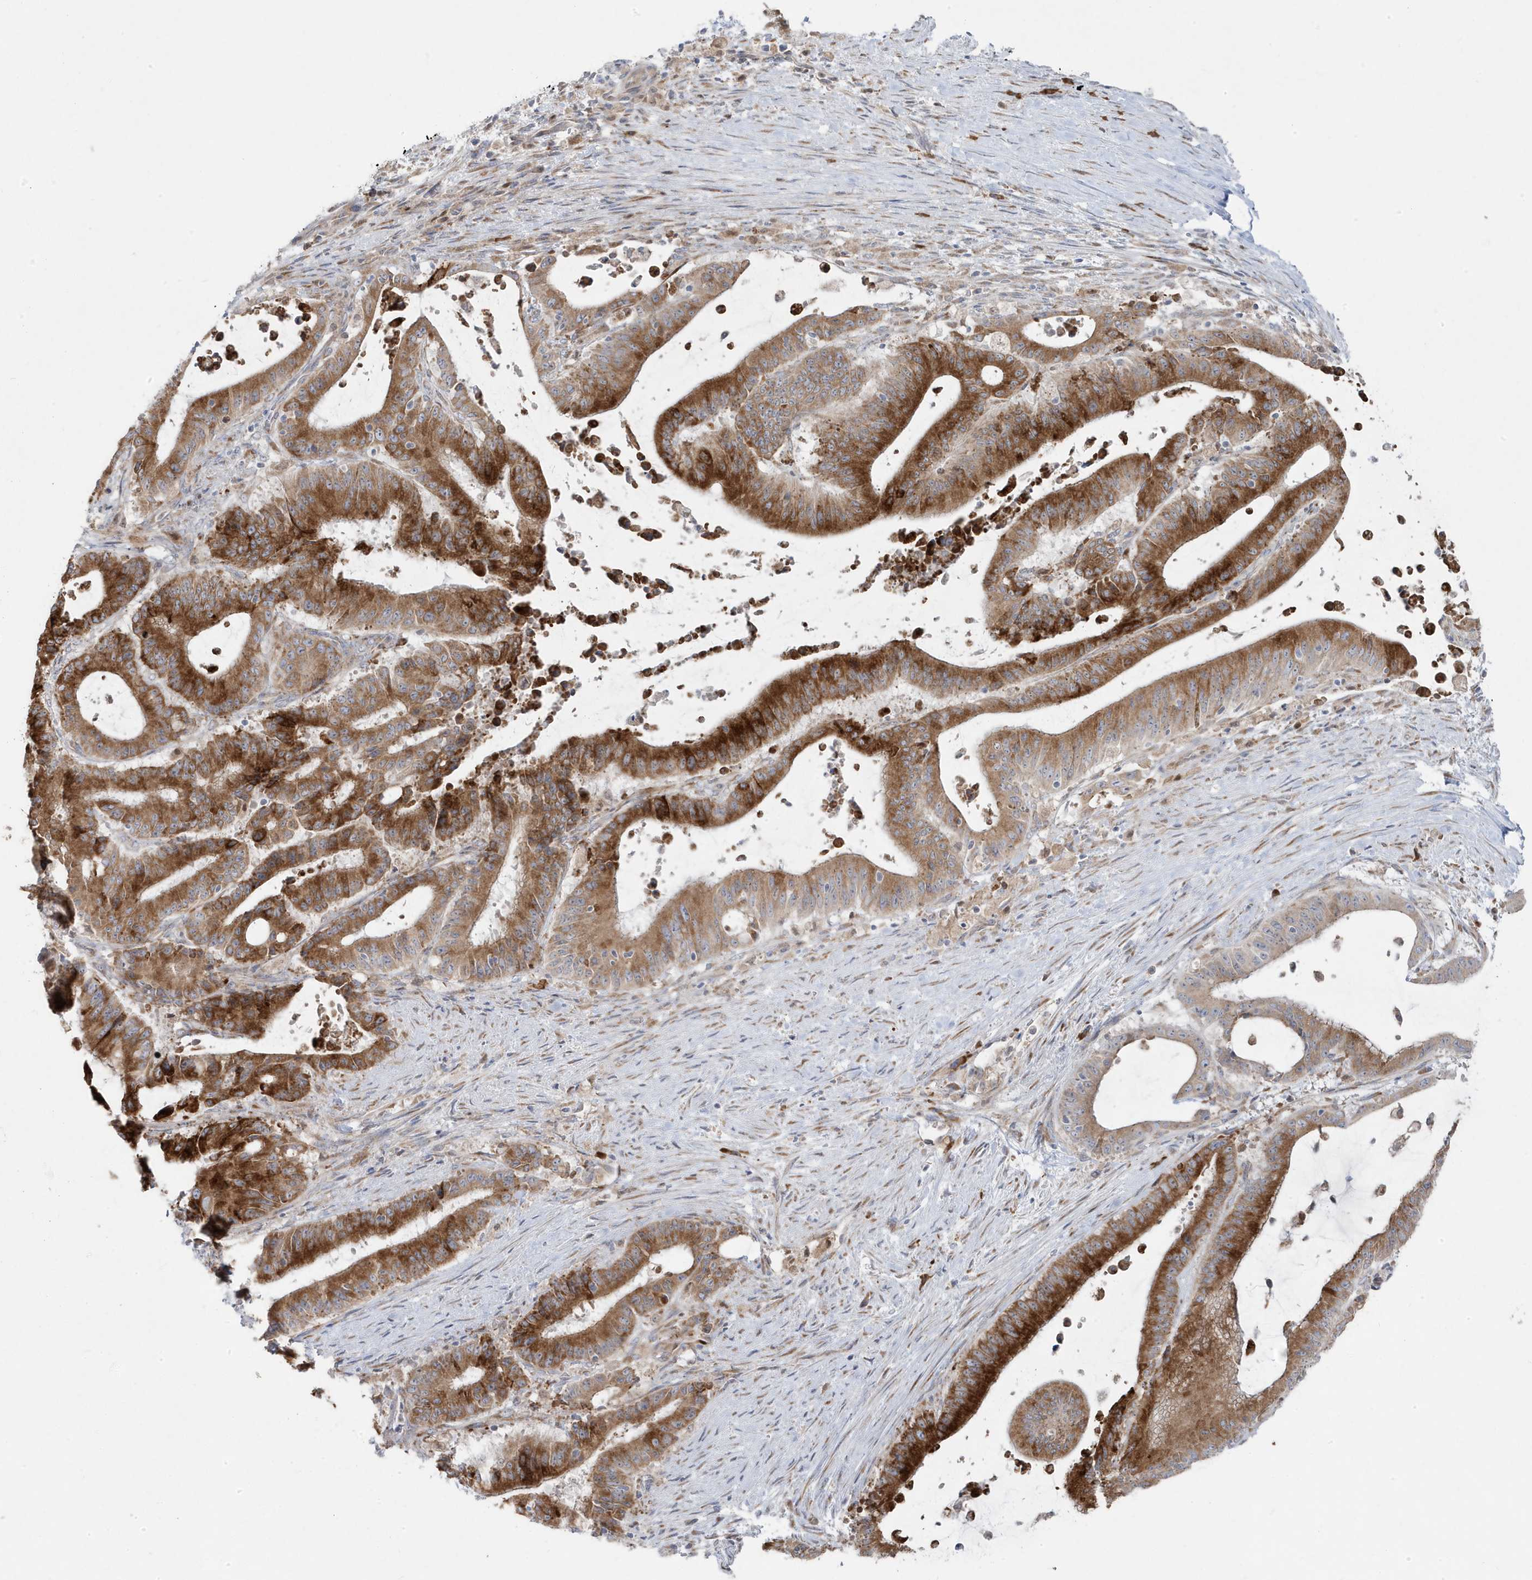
{"staining": {"intensity": "strong", "quantity": ">75%", "location": "cytoplasmic/membranous"}, "tissue": "liver cancer", "cell_type": "Tumor cells", "image_type": "cancer", "snomed": [{"axis": "morphology", "description": "Normal tissue, NOS"}, {"axis": "morphology", "description": "Cholangiocarcinoma"}, {"axis": "topography", "description": "Liver"}, {"axis": "topography", "description": "Peripheral nerve tissue"}], "caption": "Immunohistochemical staining of liver cholangiocarcinoma displays high levels of strong cytoplasmic/membranous staining in about >75% of tumor cells.", "gene": "ZNF654", "patient": {"sex": "female", "age": 73}}